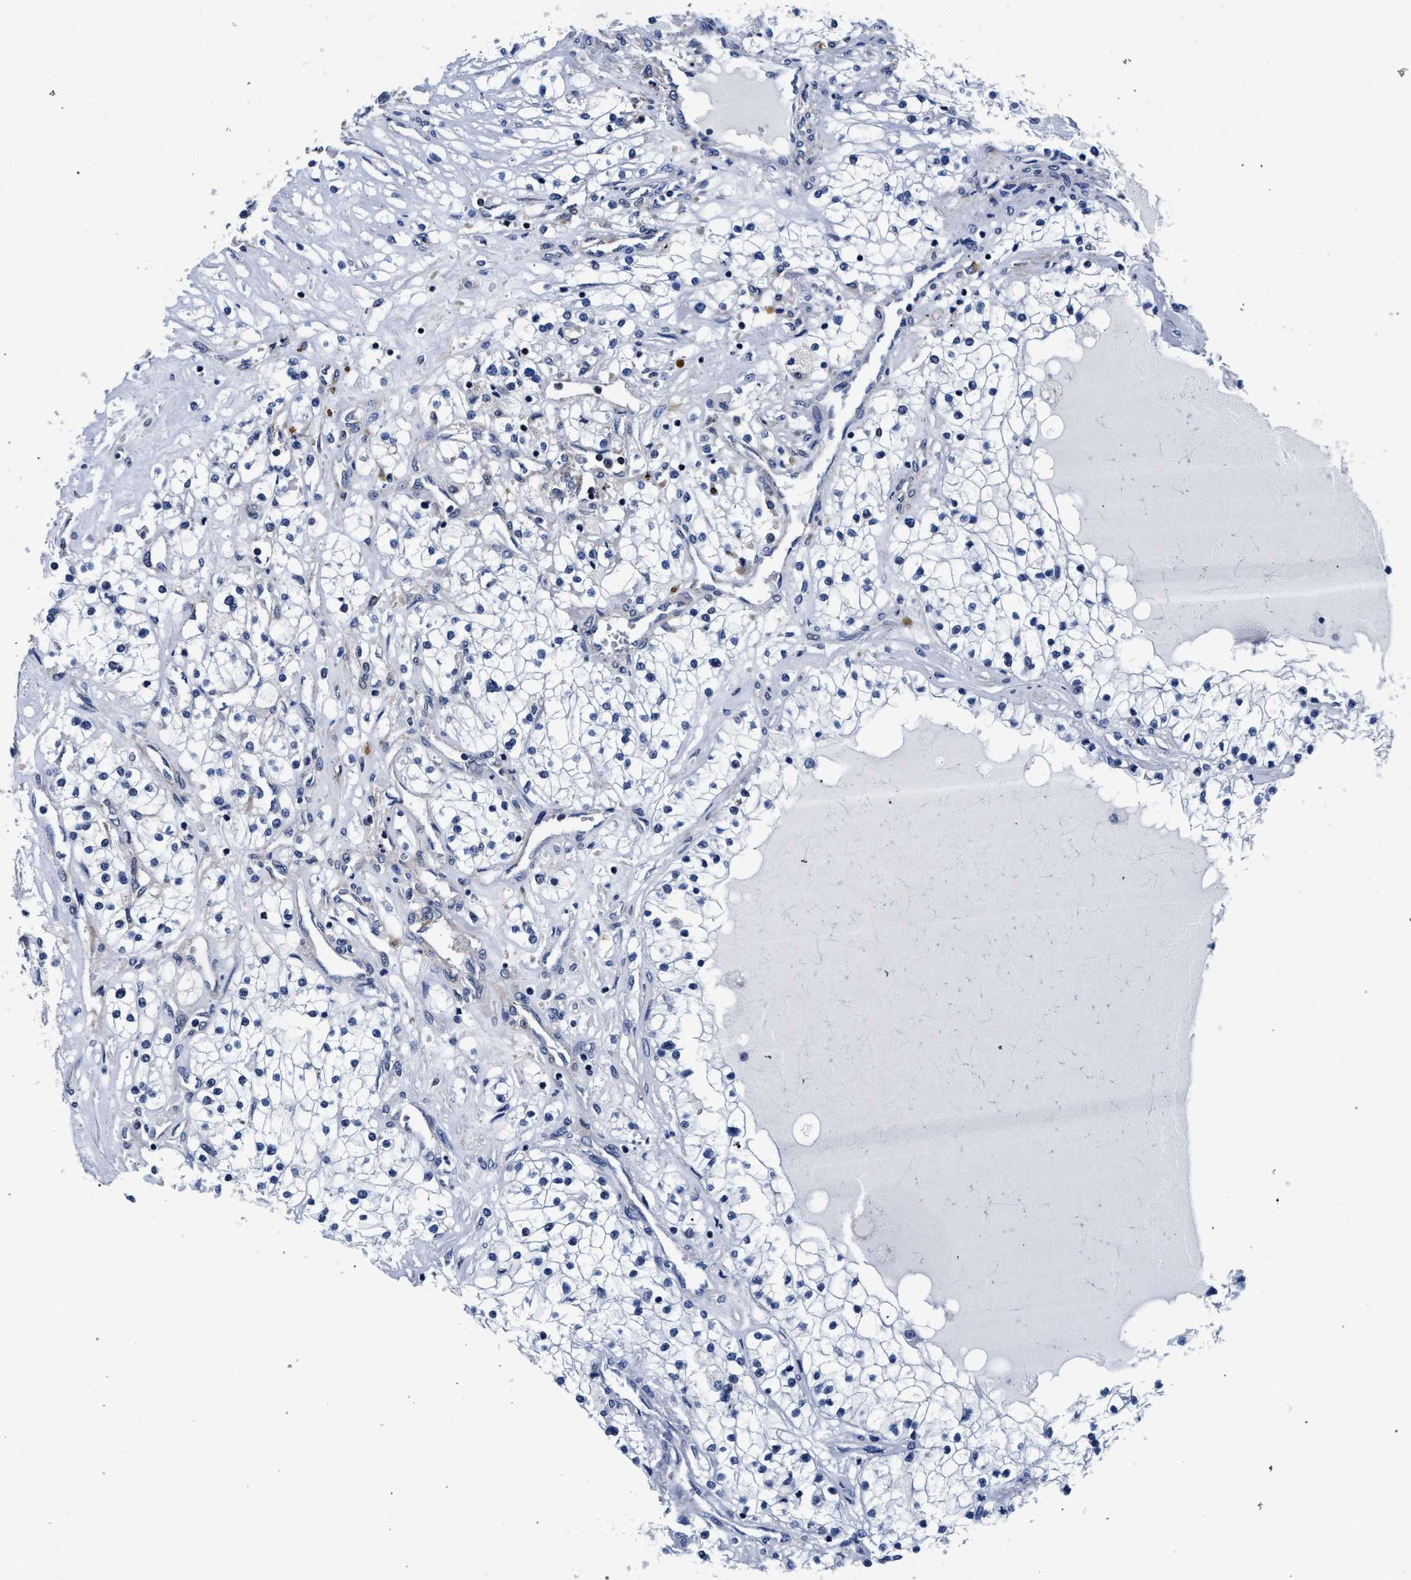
{"staining": {"intensity": "negative", "quantity": "none", "location": "none"}, "tissue": "renal cancer", "cell_type": "Tumor cells", "image_type": "cancer", "snomed": [{"axis": "morphology", "description": "Adenocarcinoma, NOS"}, {"axis": "topography", "description": "Kidney"}], "caption": "IHC image of neoplastic tissue: human renal adenocarcinoma stained with DAB (3,3'-diaminobenzidine) demonstrates no significant protein positivity in tumor cells.", "gene": "LASP1", "patient": {"sex": "male", "age": 68}}